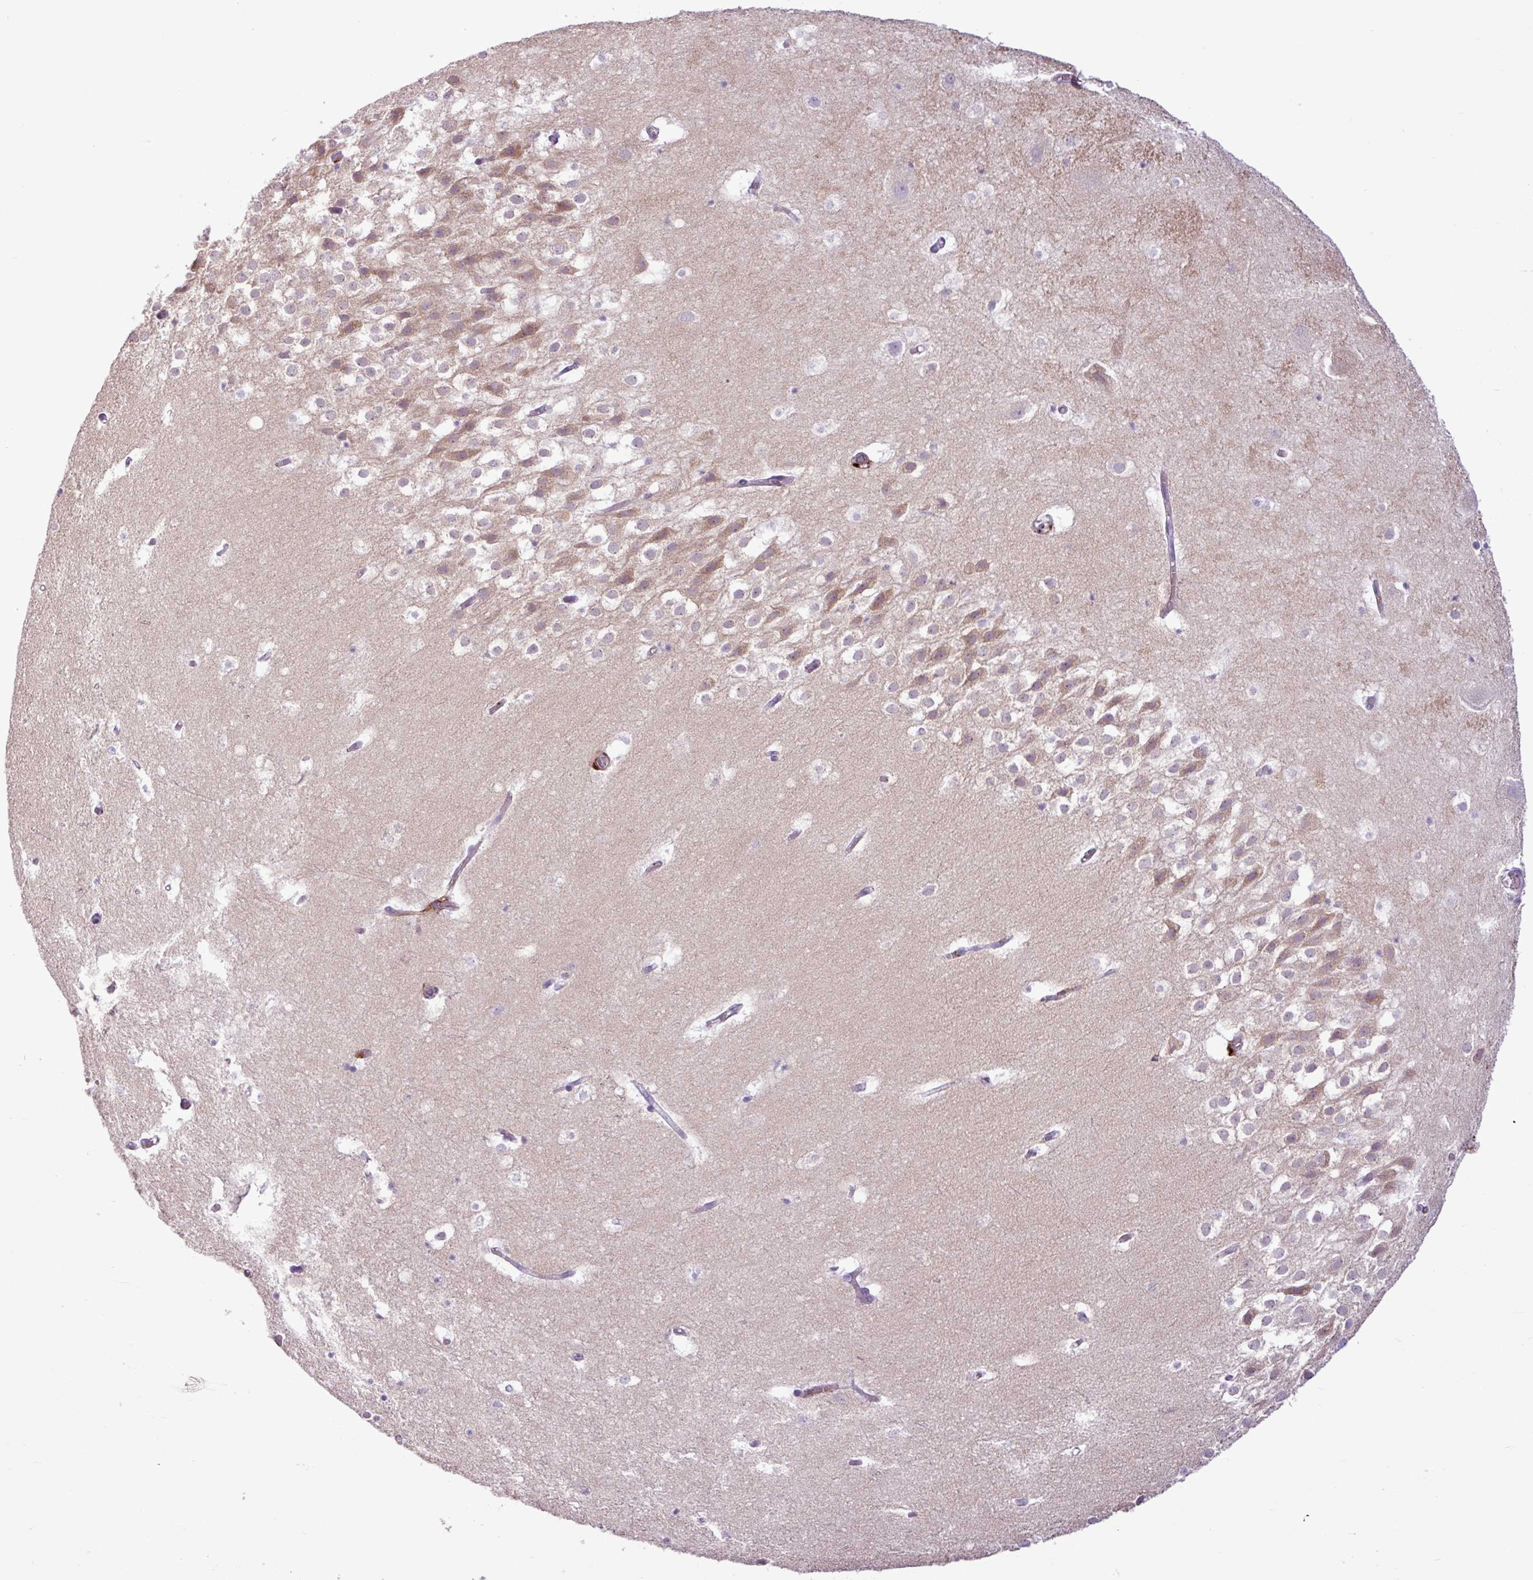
{"staining": {"intensity": "negative", "quantity": "none", "location": "none"}, "tissue": "hippocampus", "cell_type": "Glial cells", "image_type": "normal", "snomed": [{"axis": "morphology", "description": "Normal tissue, NOS"}, {"axis": "topography", "description": "Hippocampus"}], "caption": "Hippocampus stained for a protein using immunohistochemistry shows no positivity glial cells.", "gene": "TMEM200C", "patient": {"sex": "female", "age": 52}}